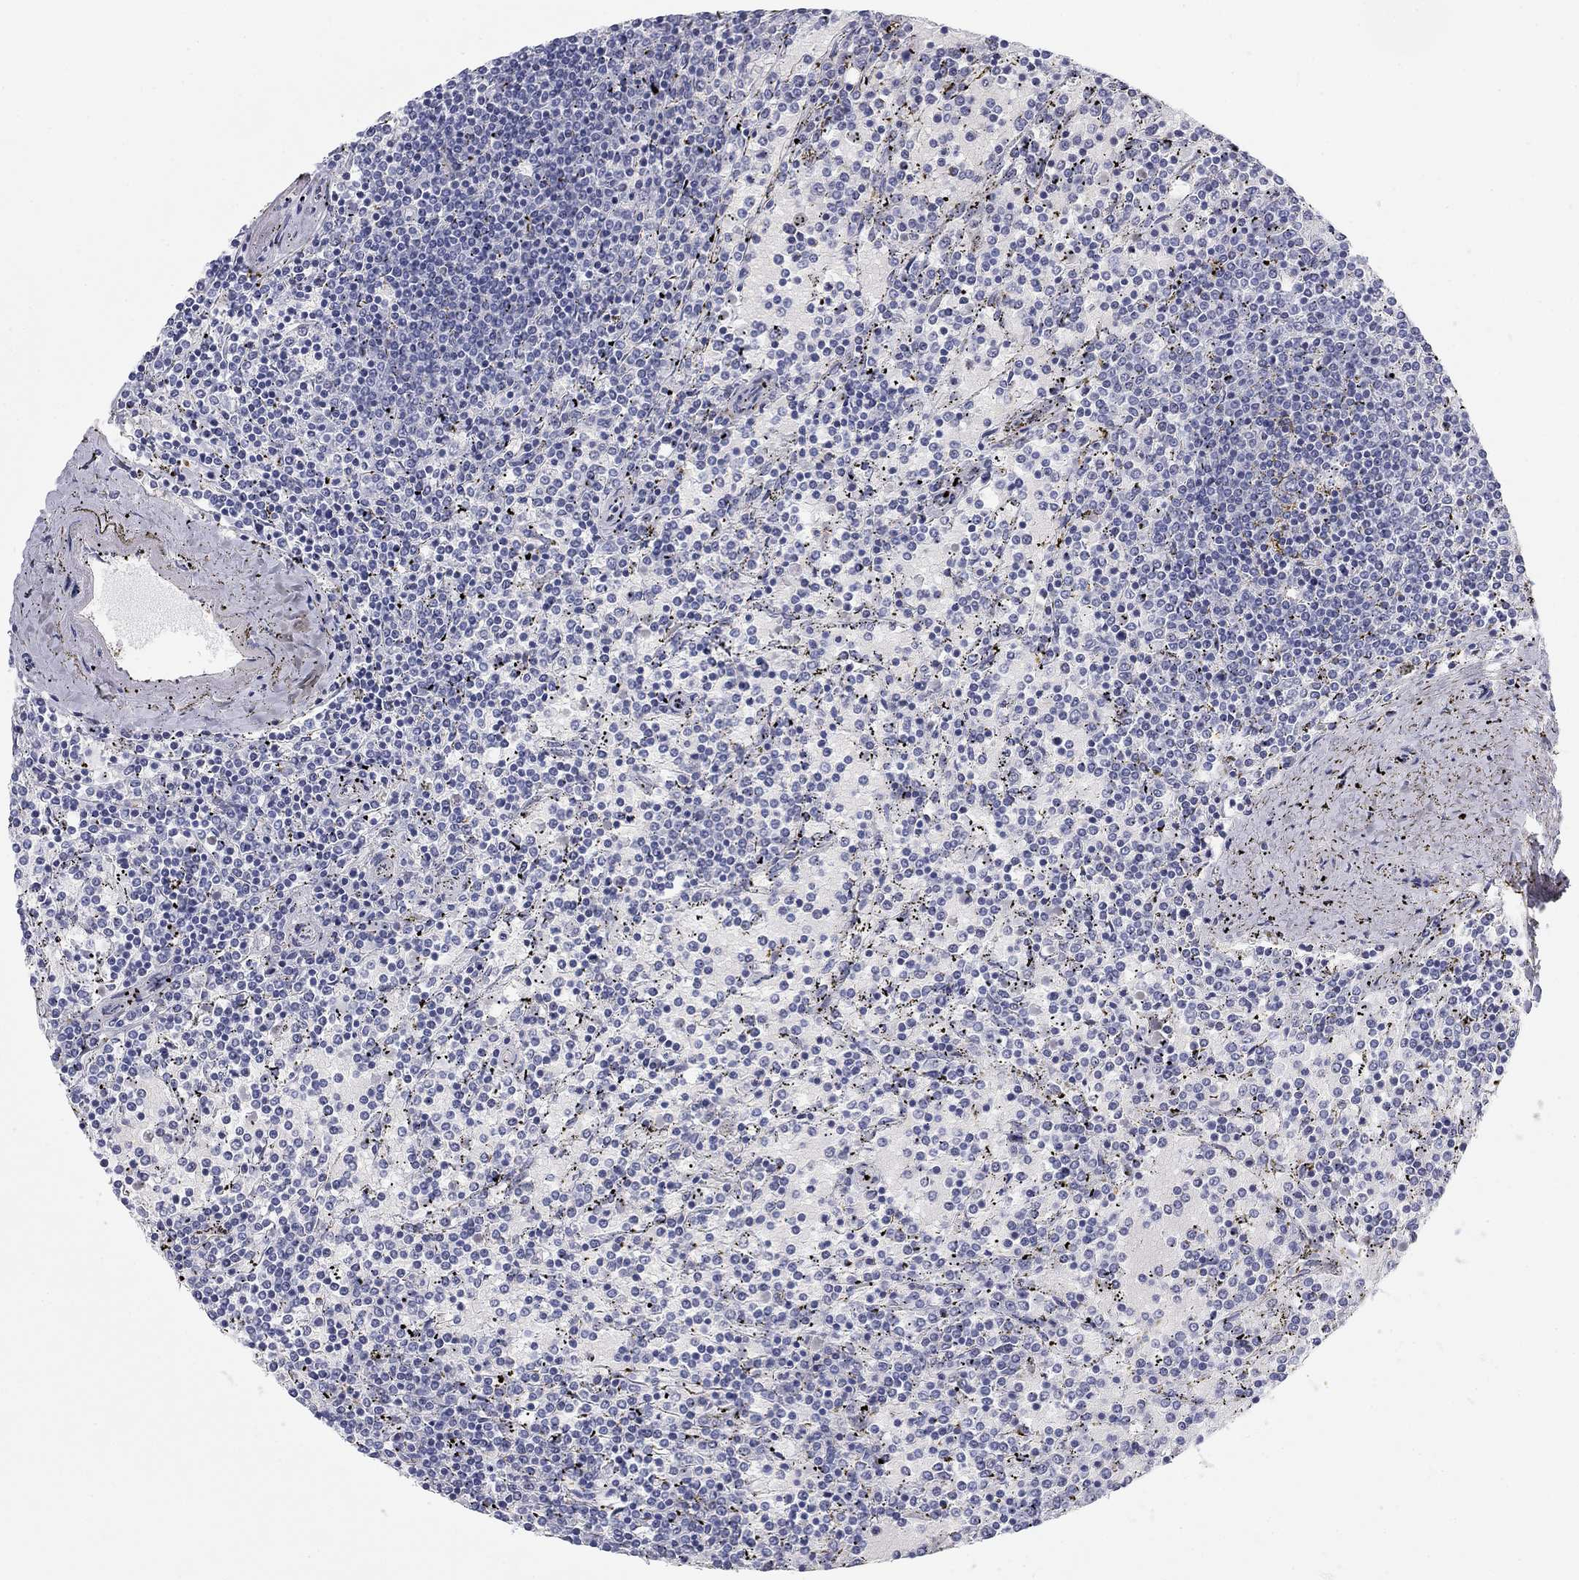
{"staining": {"intensity": "negative", "quantity": "none", "location": "none"}, "tissue": "lymphoma", "cell_type": "Tumor cells", "image_type": "cancer", "snomed": [{"axis": "morphology", "description": "Malignant lymphoma, non-Hodgkin's type, Low grade"}, {"axis": "topography", "description": "Spleen"}], "caption": "IHC of low-grade malignant lymphoma, non-Hodgkin's type shows no positivity in tumor cells.", "gene": "CALB1", "patient": {"sex": "female", "age": 77}}